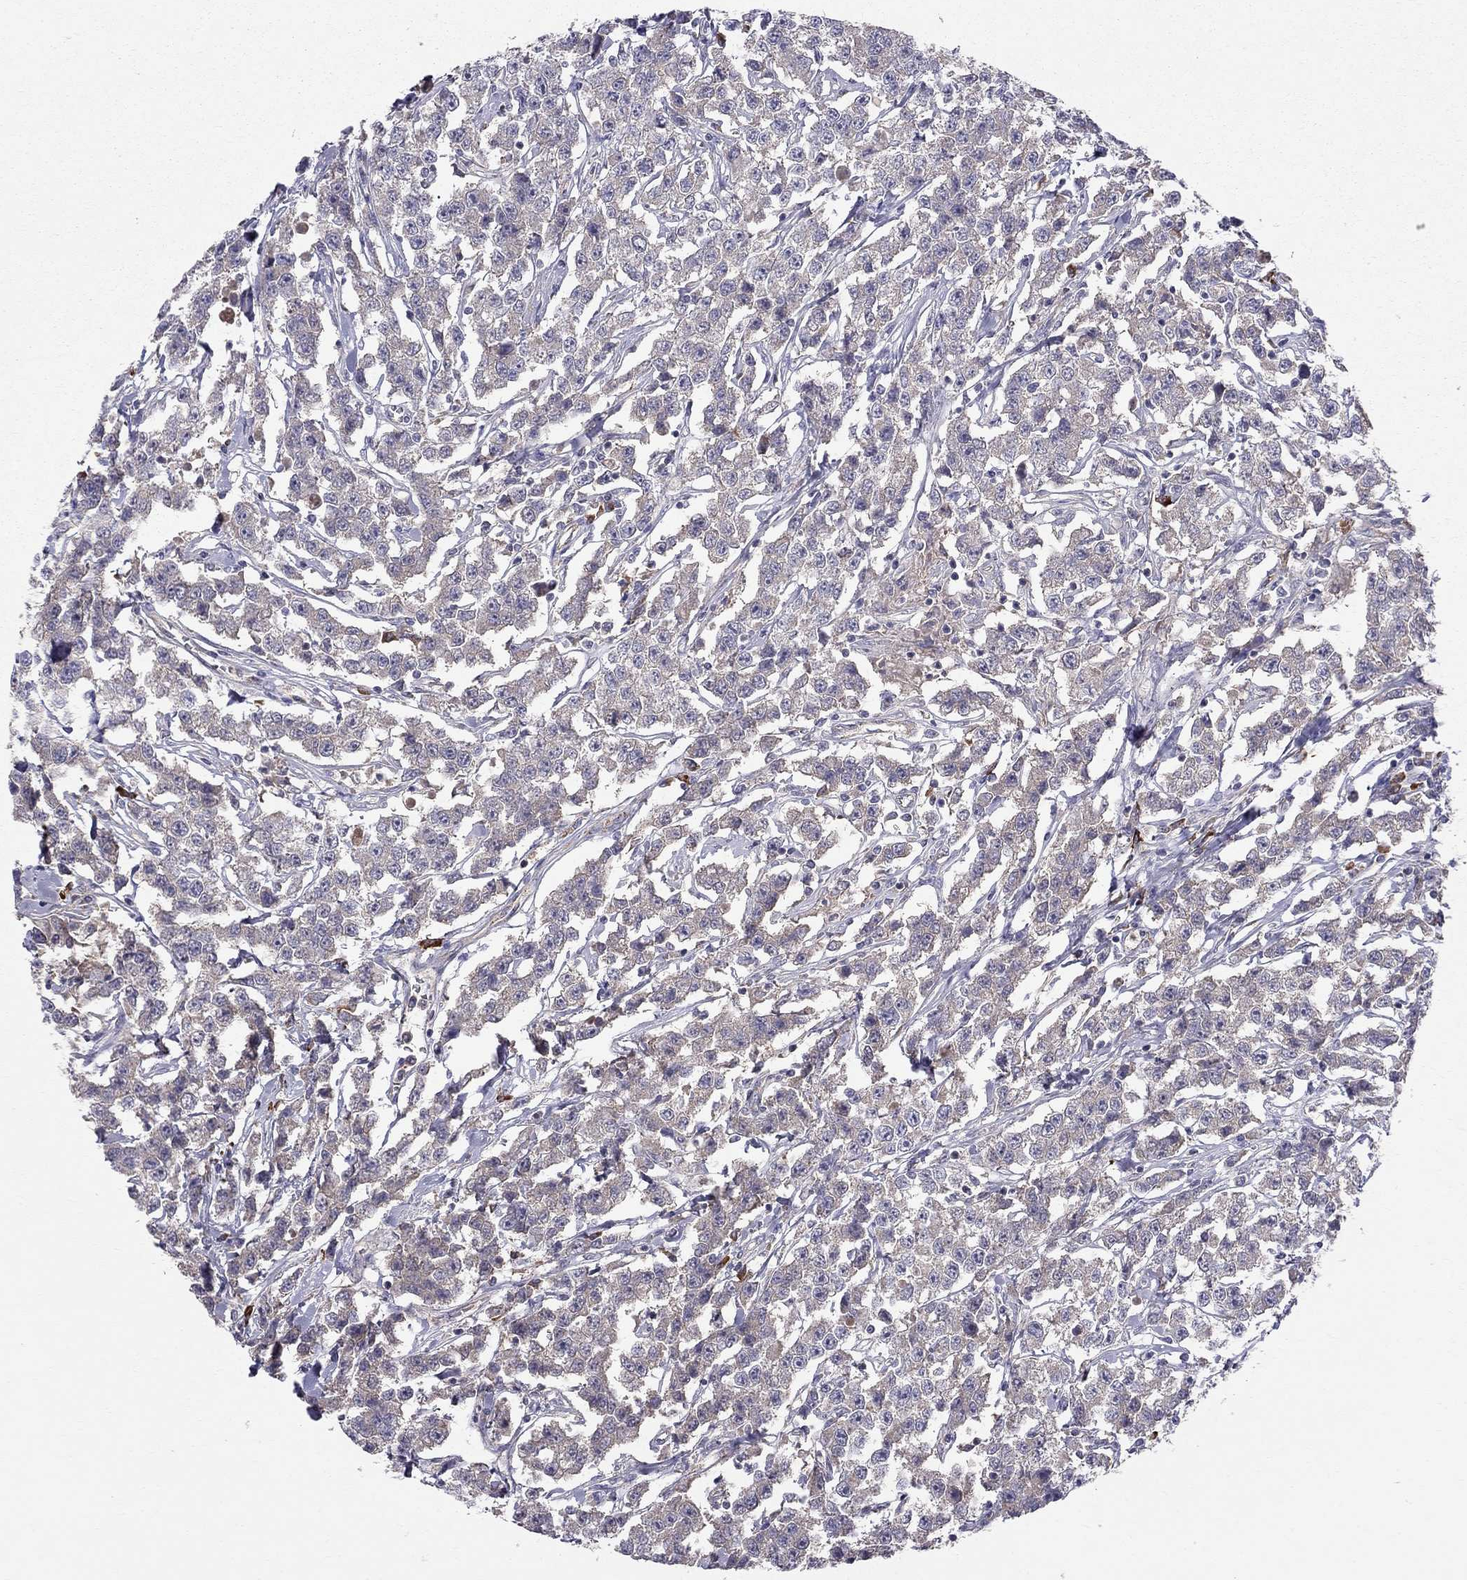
{"staining": {"intensity": "weak", "quantity": "25%-75%", "location": "cytoplasmic/membranous"}, "tissue": "testis cancer", "cell_type": "Tumor cells", "image_type": "cancer", "snomed": [{"axis": "morphology", "description": "Seminoma, NOS"}, {"axis": "topography", "description": "Testis"}], "caption": "IHC of human testis seminoma reveals low levels of weak cytoplasmic/membranous staining in approximately 25%-75% of tumor cells.", "gene": "PIK3CG", "patient": {"sex": "male", "age": 59}}